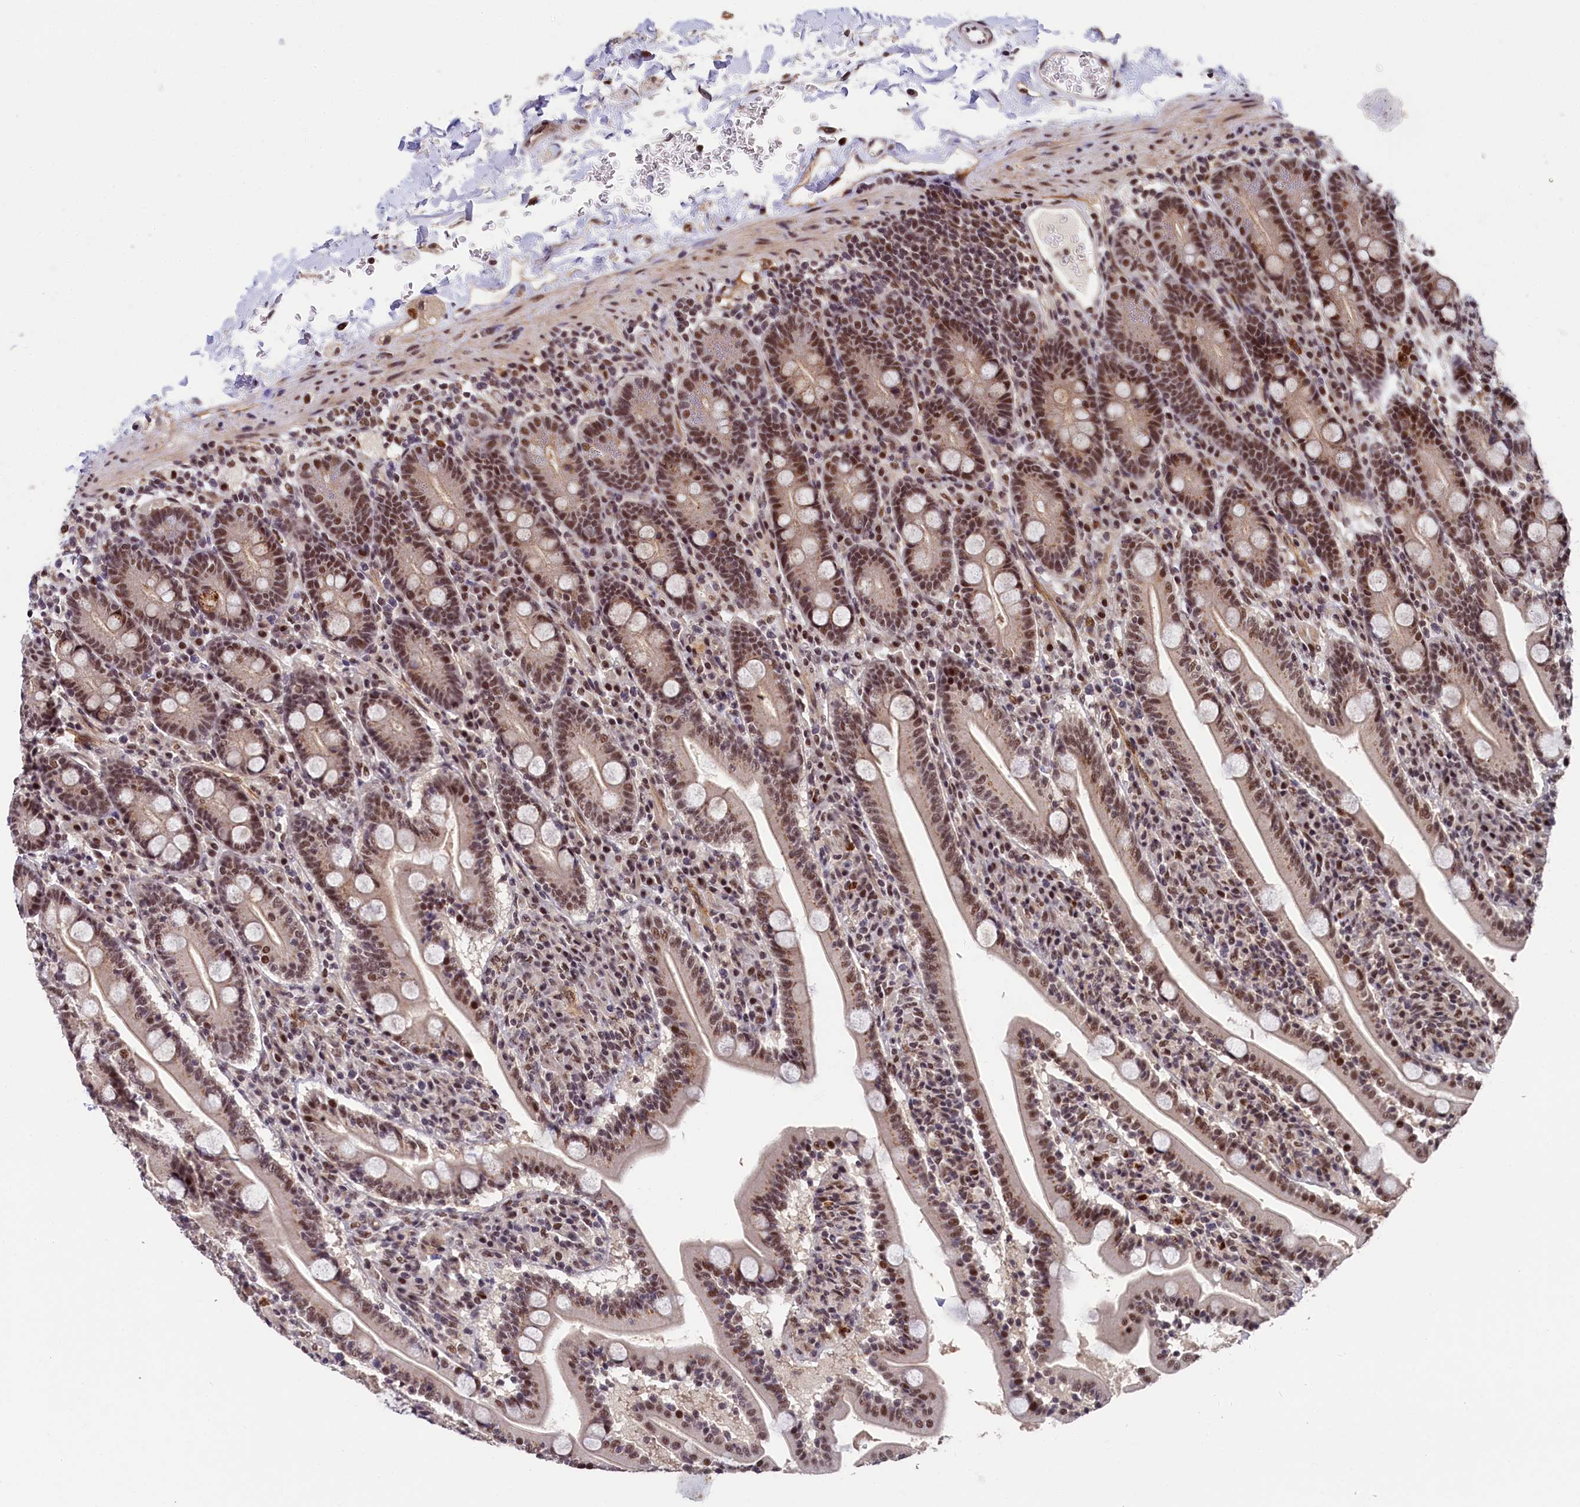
{"staining": {"intensity": "moderate", "quantity": ">75%", "location": "nuclear"}, "tissue": "duodenum", "cell_type": "Glandular cells", "image_type": "normal", "snomed": [{"axis": "morphology", "description": "Normal tissue, NOS"}, {"axis": "topography", "description": "Duodenum"}], "caption": "A histopathology image of duodenum stained for a protein demonstrates moderate nuclear brown staining in glandular cells.", "gene": "ADIG", "patient": {"sex": "male", "age": 35}}